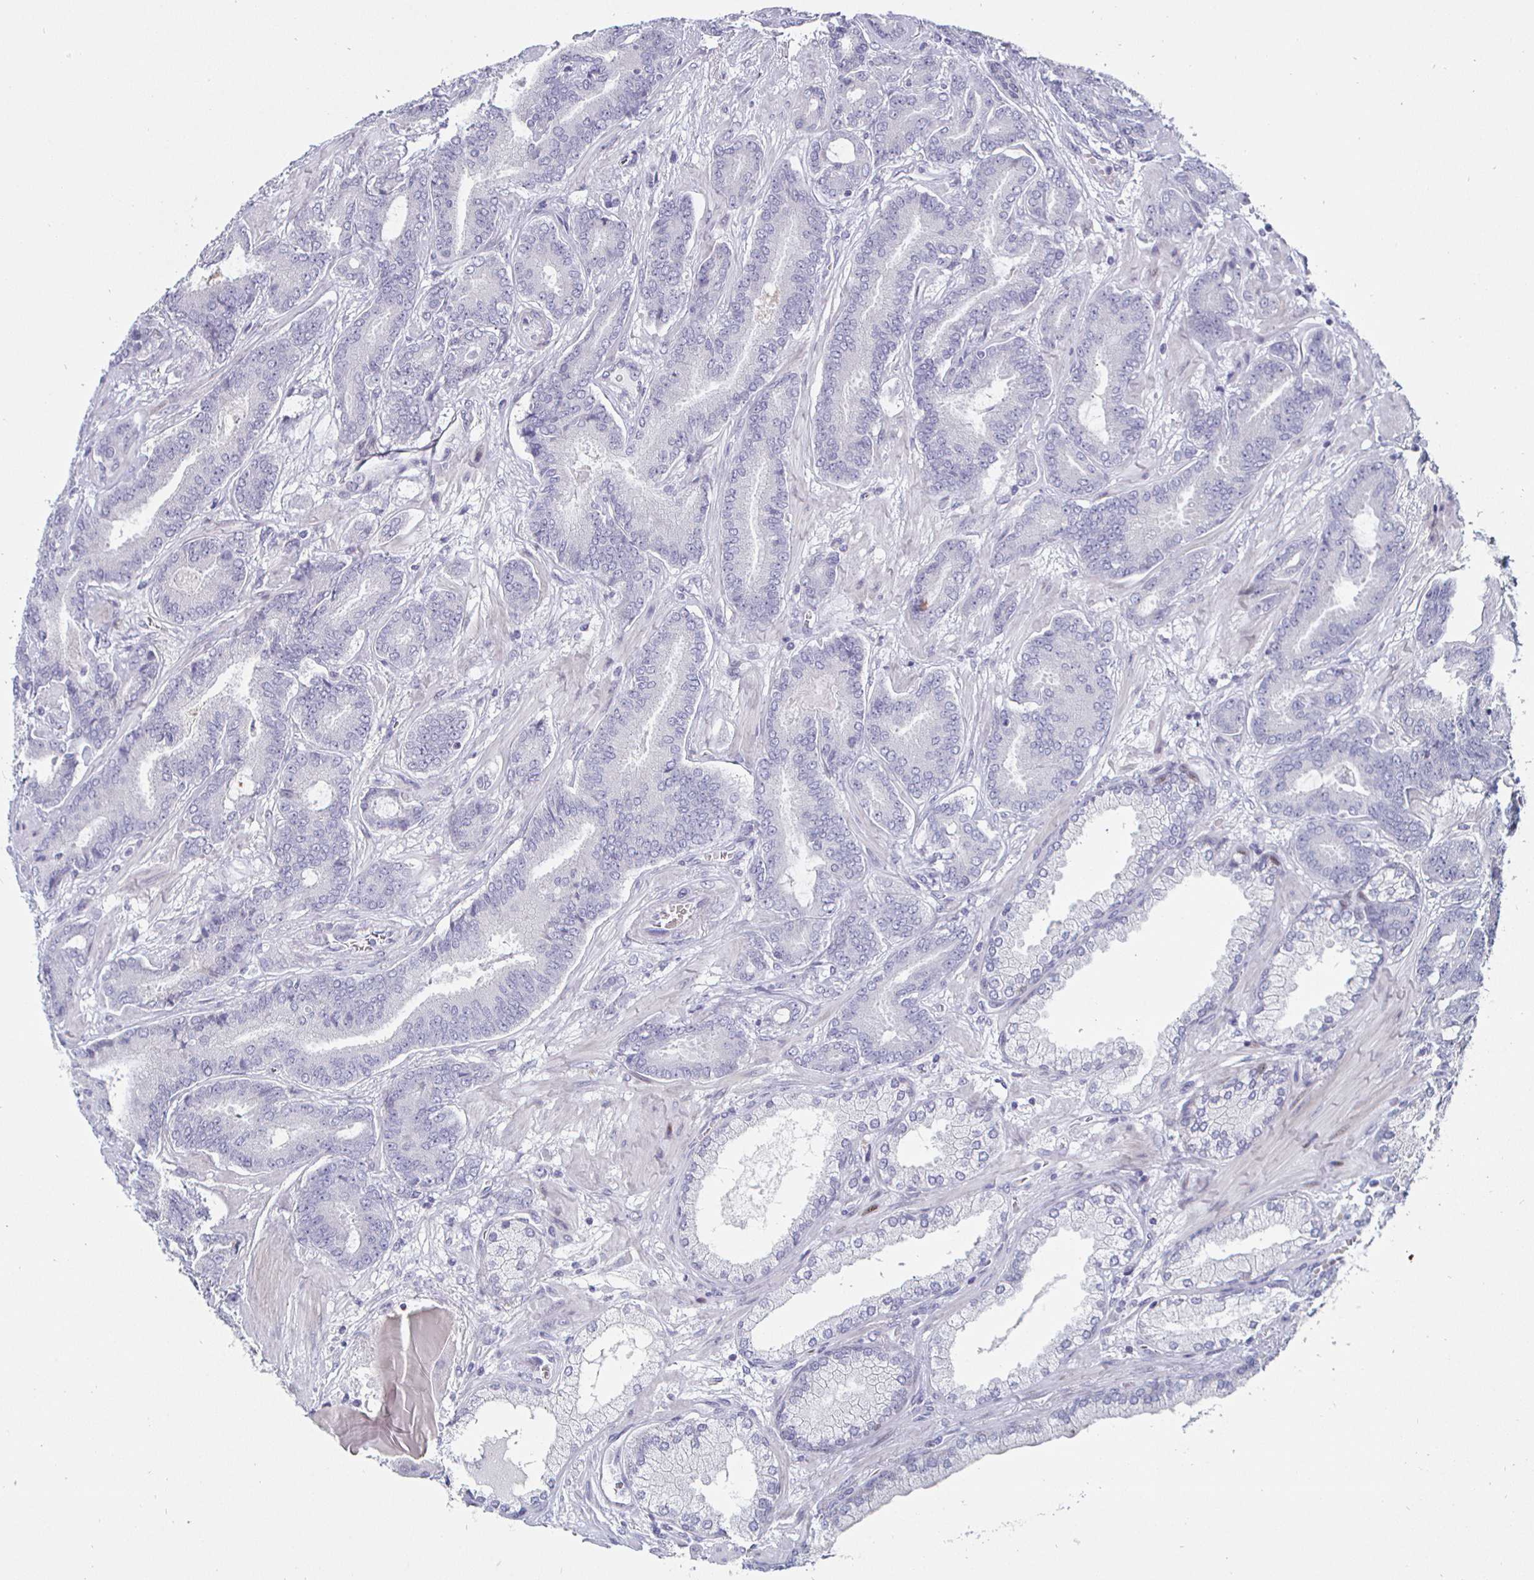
{"staining": {"intensity": "negative", "quantity": "none", "location": "none"}, "tissue": "prostate cancer", "cell_type": "Tumor cells", "image_type": "cancer", "snomed": [{"axis": "morphology", "description": "Adenocarcinoma, High grade"}, {"axis": "topography", "description": "Prostate"}], "caption": "A photomicrograph of human prostate cancer is negative for staining in tumor cells.", "gene": "DMRTB1", "patient": {"sex": "male", "age": 62}}